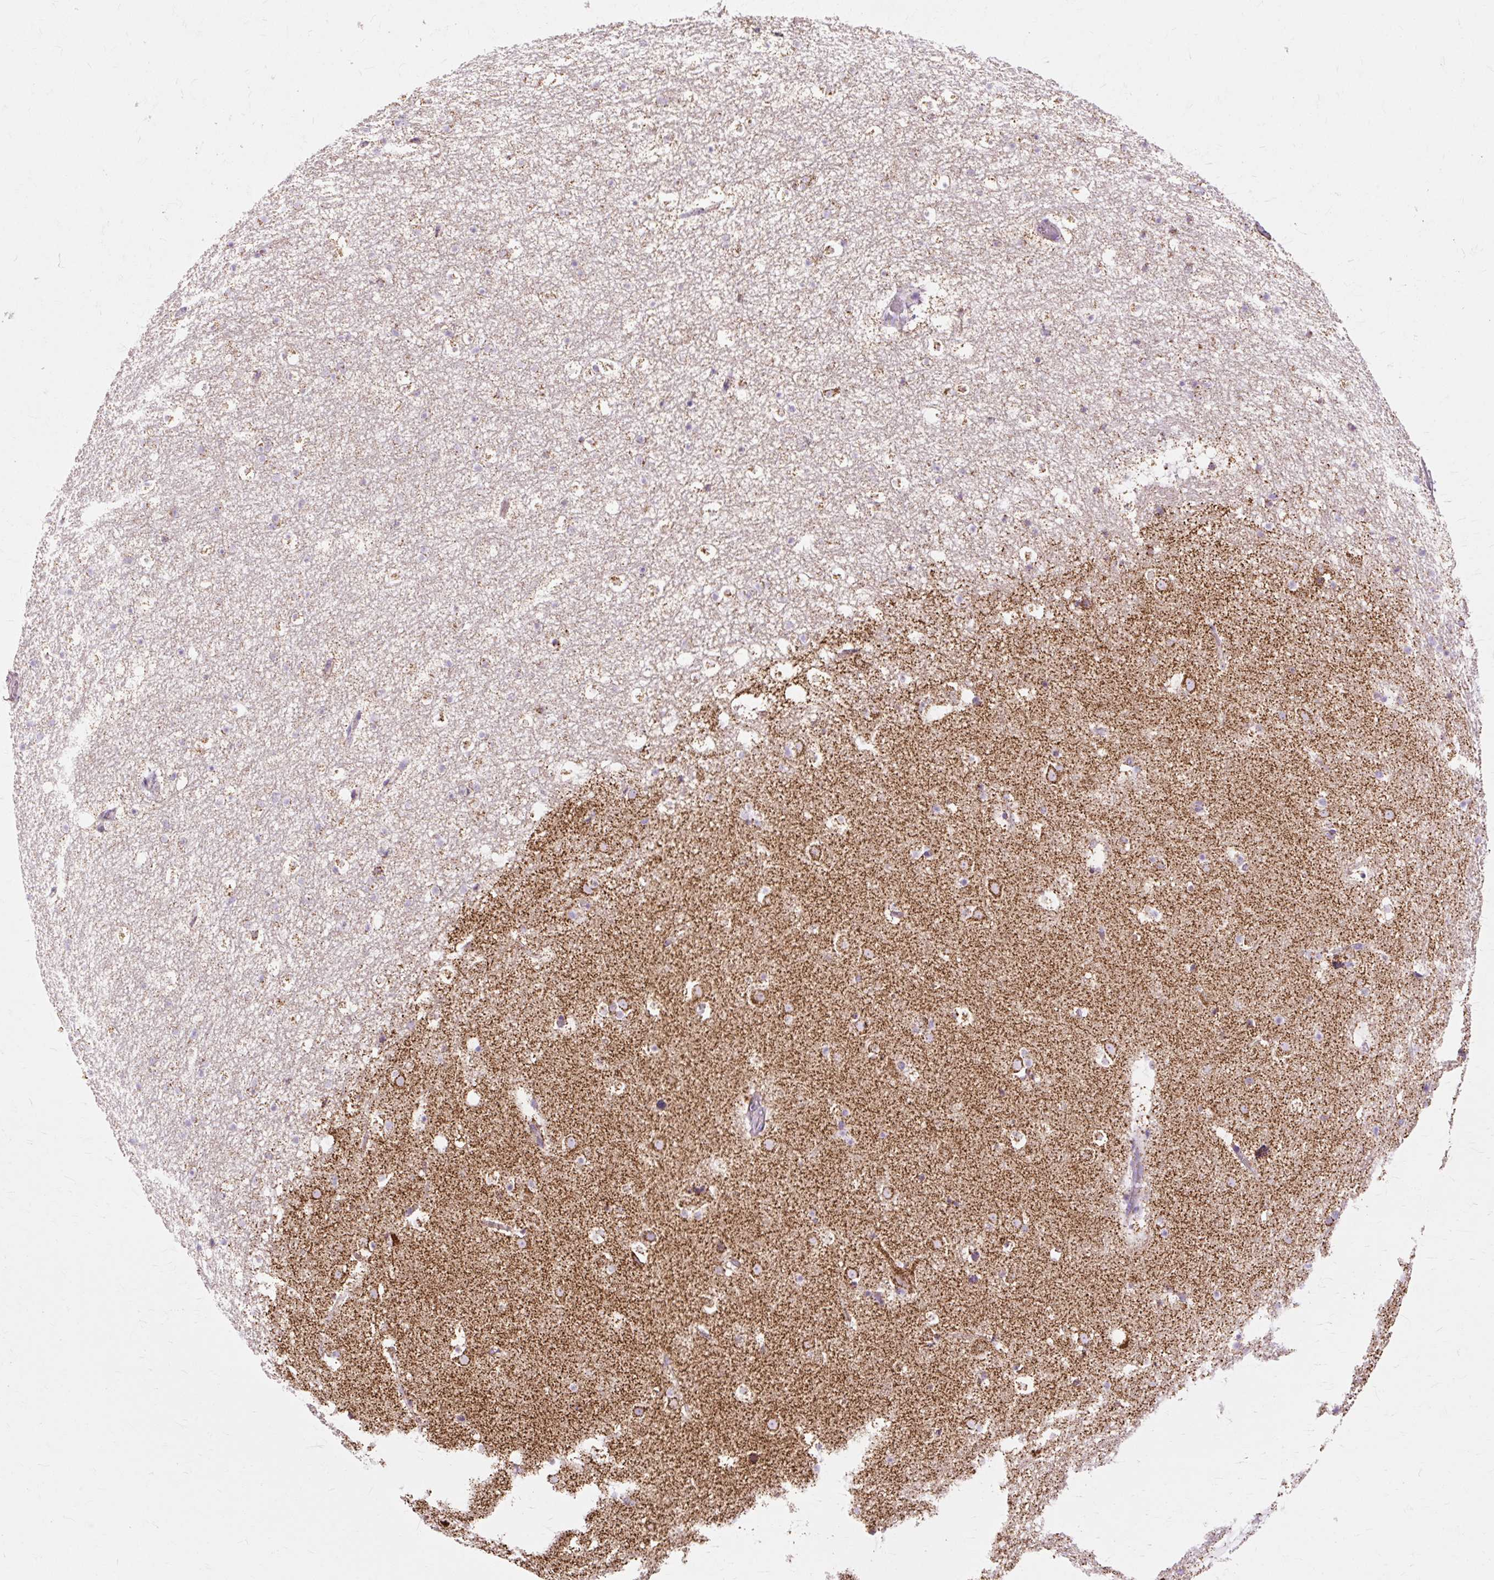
{"staining": {"intensity": "strong", "quantity": "25%-75%", "location": "cytoplasmic/membranous"}, "tissue": "caudate", "cell_type": "Glial cells", "image_type": "normal", "snomed": [{"axis": "morphology", "description": "Normal tissue, NOS"}, {"axis": "topography", "description": "Lateral ventricle wall"}], "caption": "Strong cytoplasmic/membranous expression for a protein is appreciated in approximately 25%-75% of glial cells of benign caudate using IHC.", "gene": "DLAT", "patient": {"sex": "male", "age": 37}}